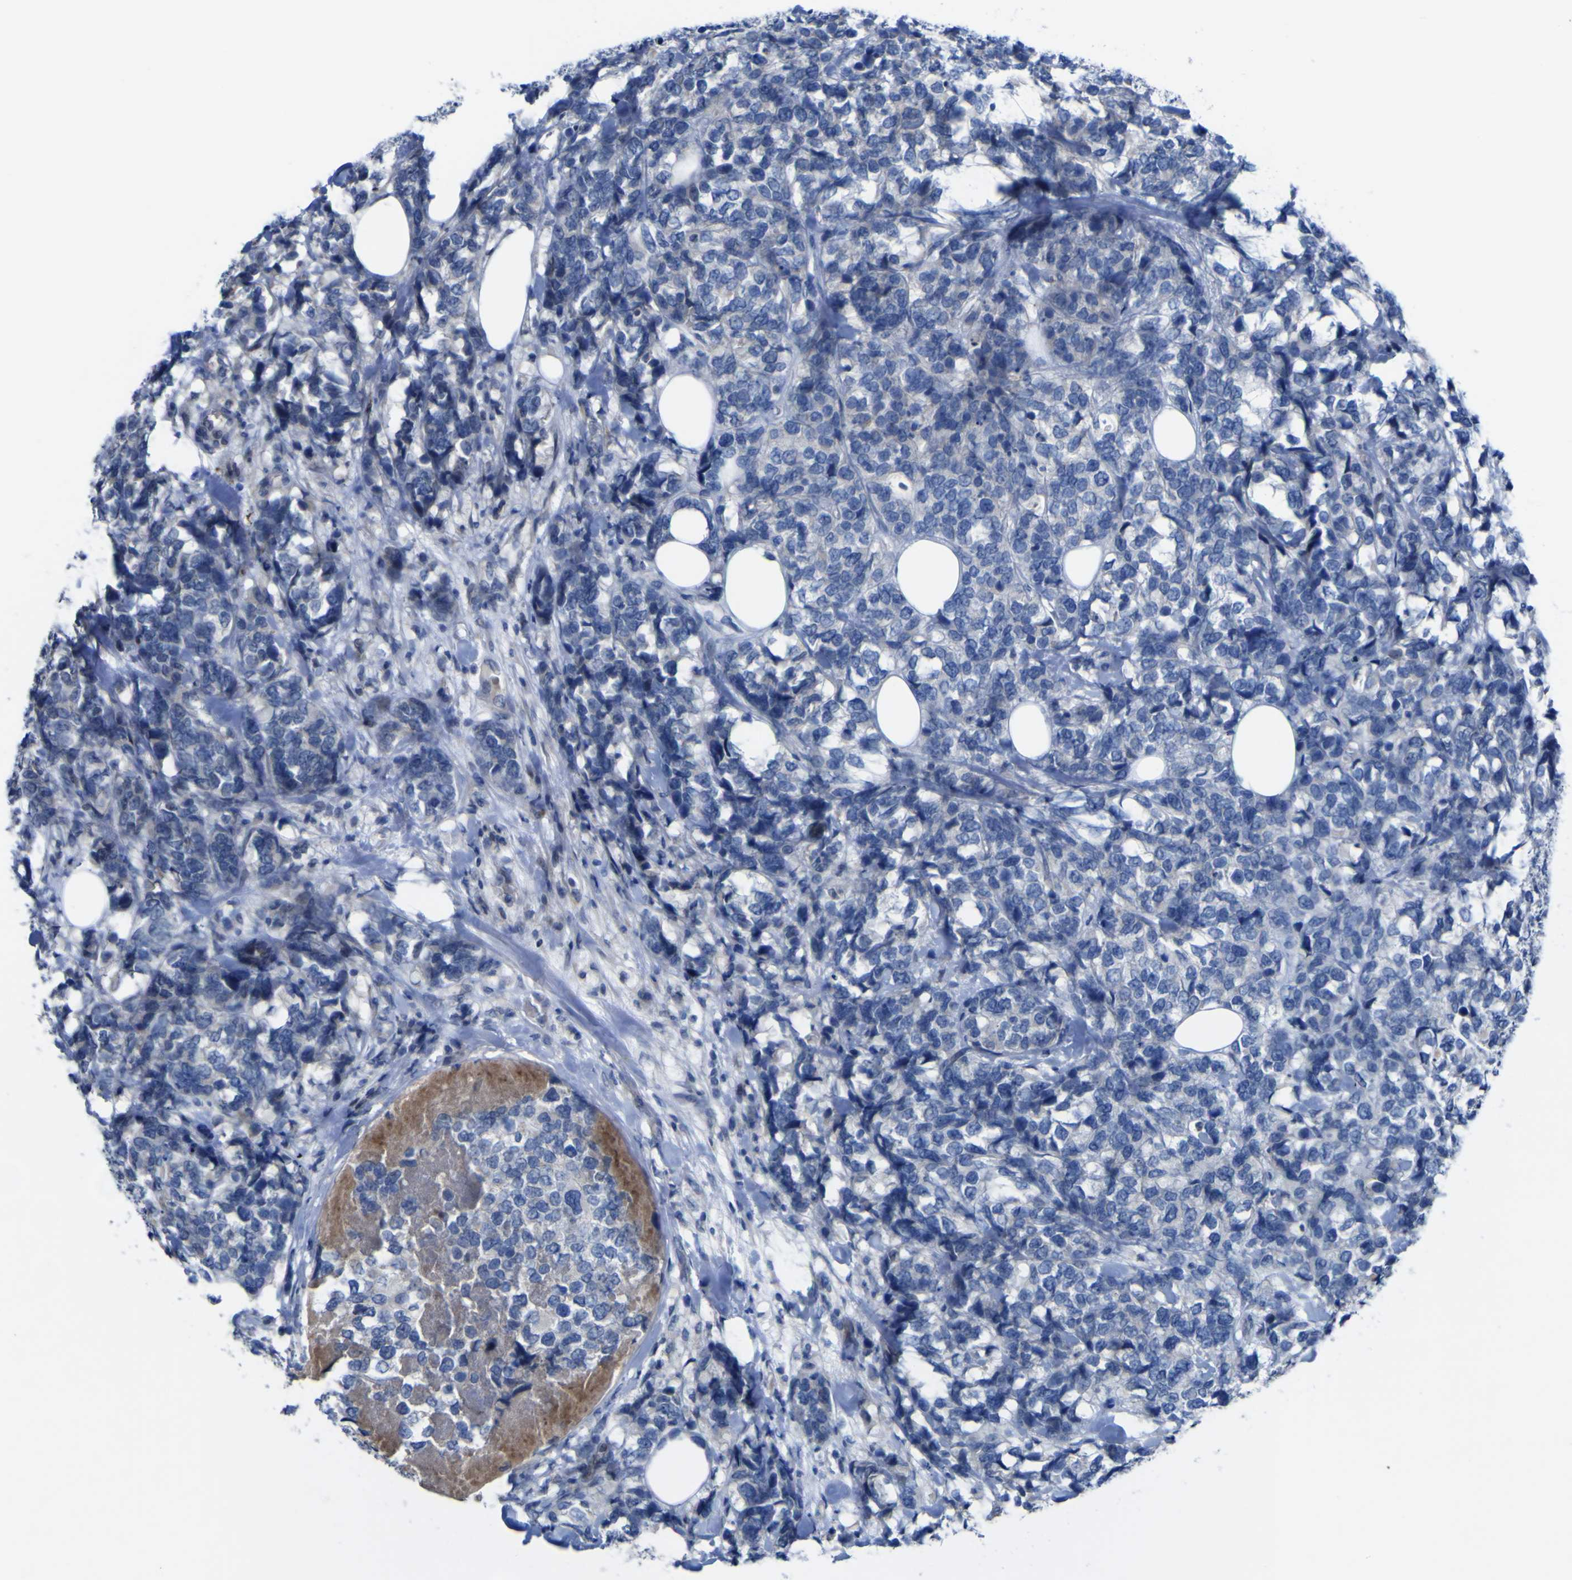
{"staining": {"intensity": "negative", "quantity": "none", "location": "none"}, "tissue": "breast cancer", "cell_type": "Tumor cells", "image_type": "cancer", "snomed": [{"axis": "morphology", "description": "Lobular carcinoma"}, {"axis": "topography", "description": "Breast"}], "caption": "This is an immunohistochemistry photomicrograph of human breast cancer (lobular carcinoma). There is no staining in tumor cells.", "gene": "NAV1", "patient": {"sex": "female", "age": 59}}